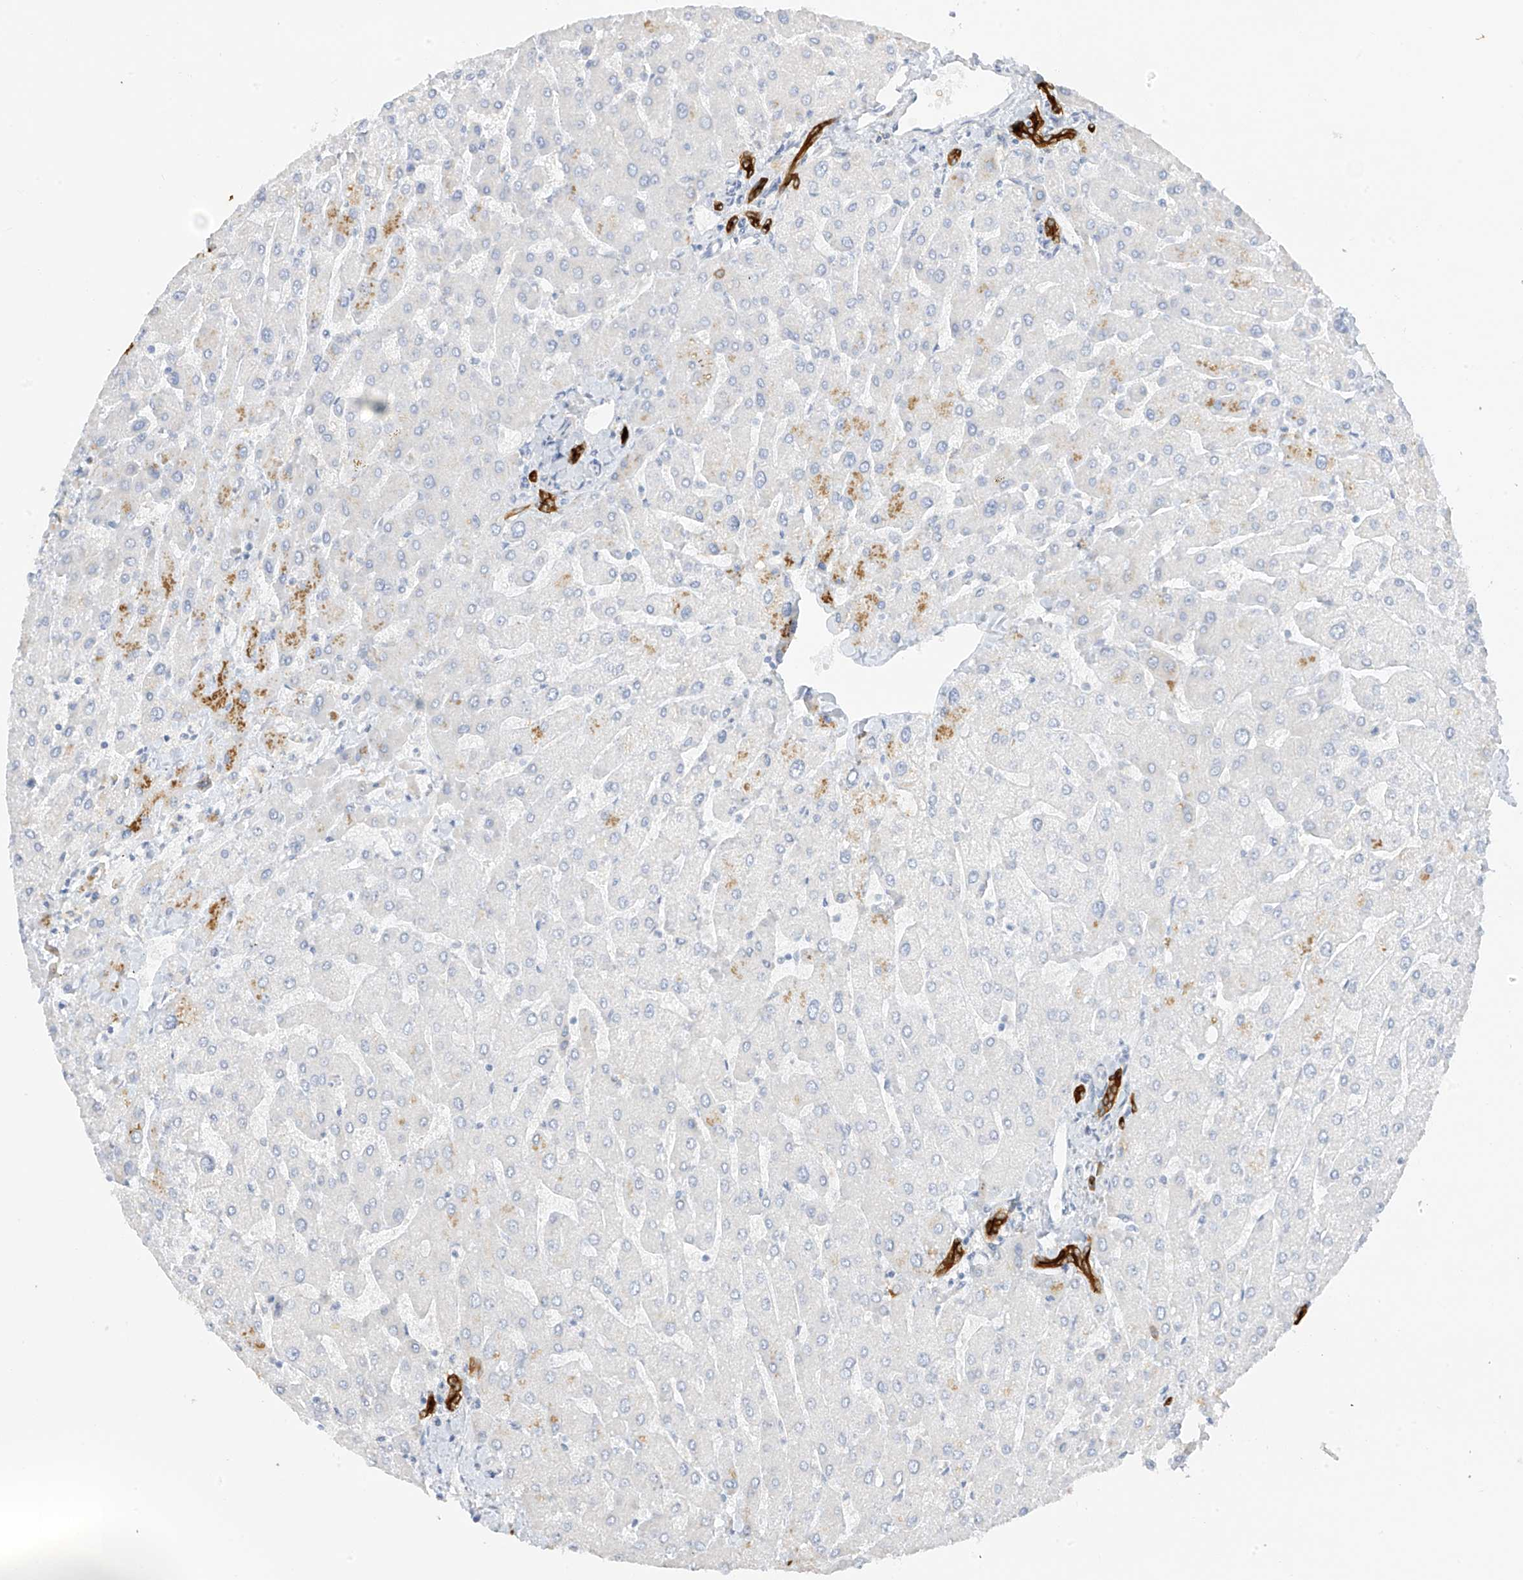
{"staining": {"intensity": "strong", "quantity": ">75%", "location": "cytoplasmic/membranous"}, "tissue": "liver", "cell_type": "Cholangiocytes", "image_type": "normal", "snomed": [{"axis": "morphology", "description": "Normal tissue, NOS"}, {"axis": "topography", "description": "Liver"}], "caption": "IHC photomicrograph of normal human liver stained for a protein (brown), which displays high levels of strong cytoplasmic/membranous staining in approximately >75% of cholangiocytes.", "gene": "DCDC2", "patient": {"sex": "male", "age": 55}}